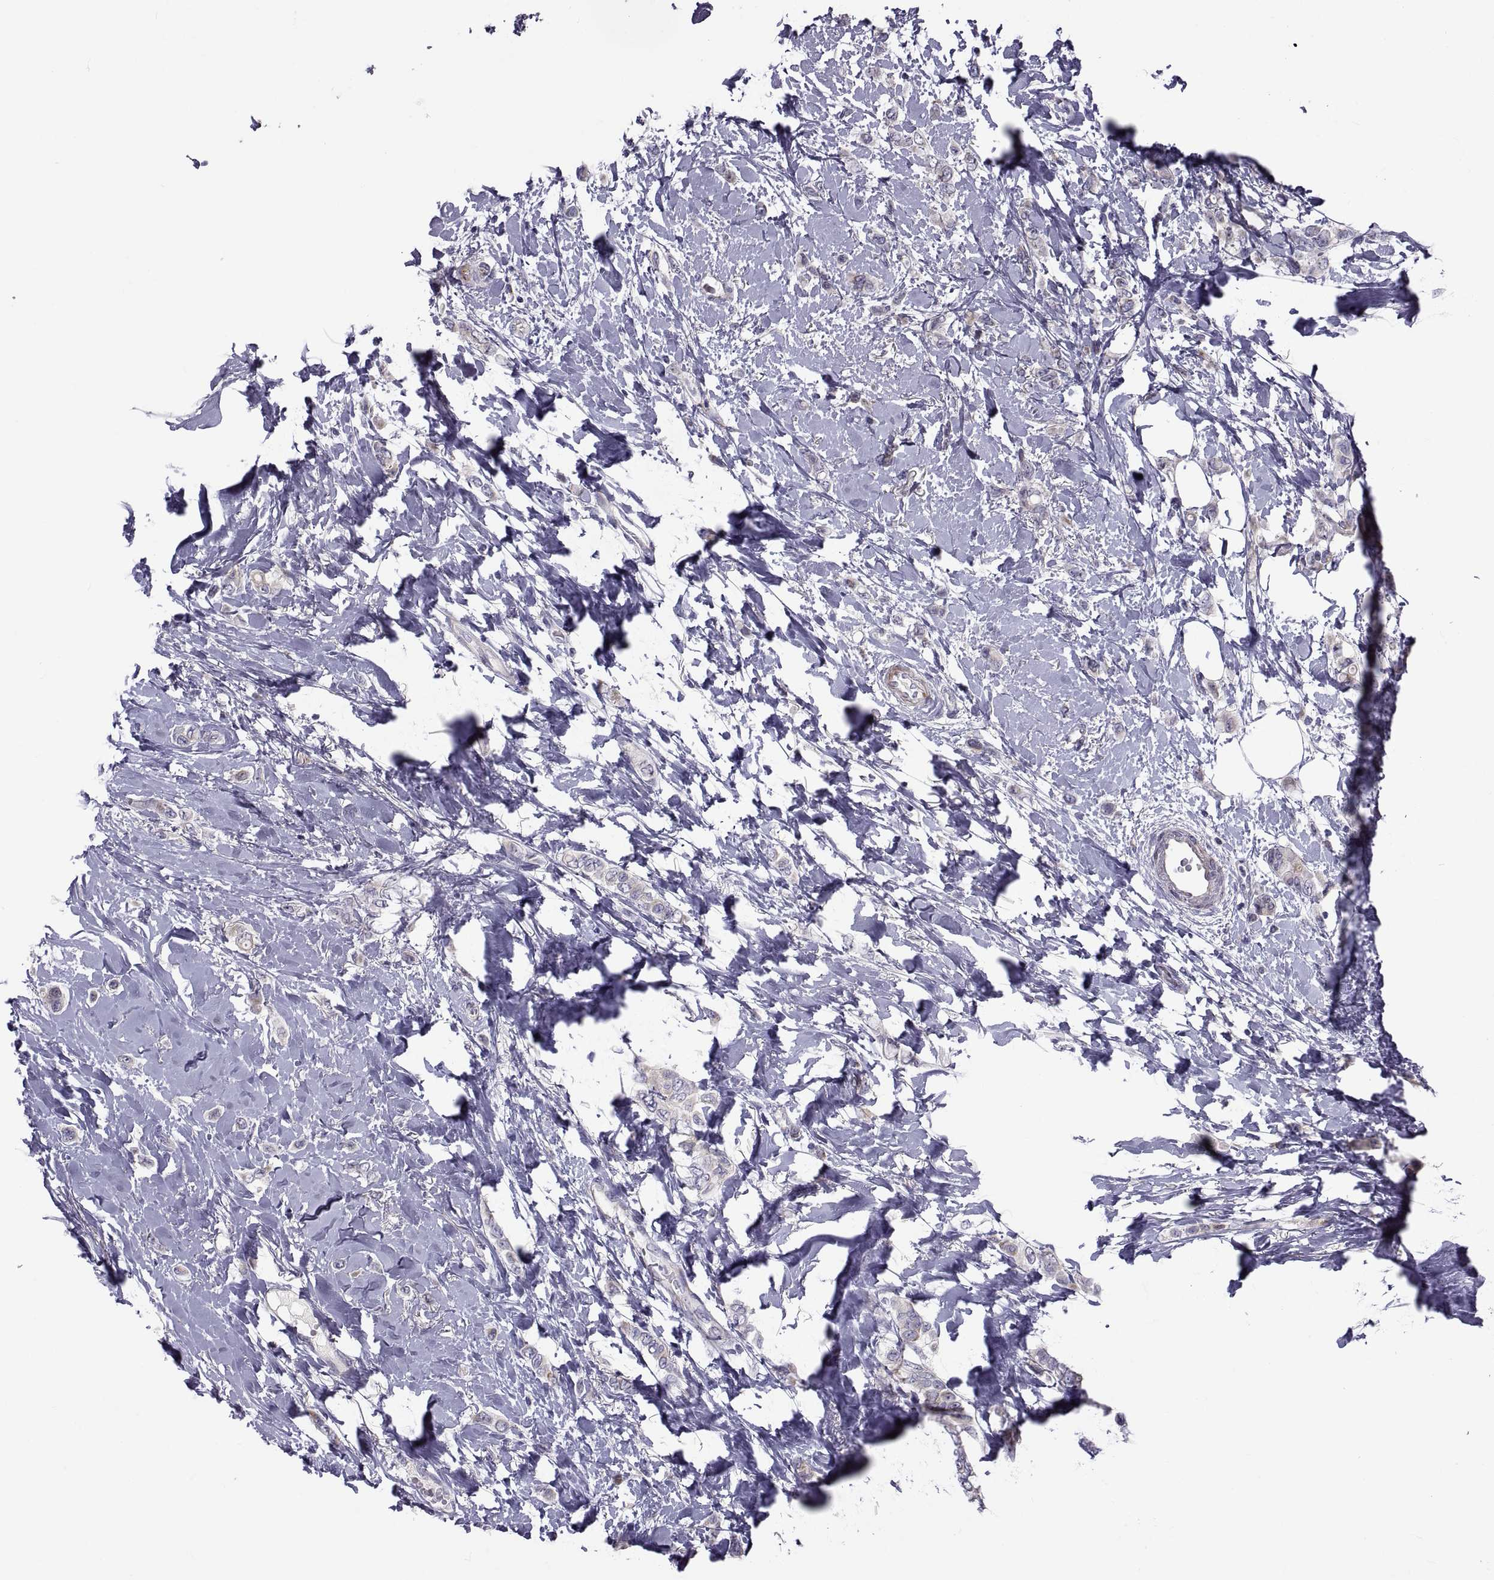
{"staining": {"intensity": "weak", "quantity": ">75%", "location": "cytoplasmic/membranous"}, "tissue": "breast cancer", "cell_type": "Tumor cells", "image_type": "cancer", "snomed": [{"axis": "morphology", "description": "Lobular carcinoma"}, {"axis": "topography", "description": "Breast"}], "caption": "About >75% of tumor cells in human breast lobular carcinoma reveal weak cytoplasmic/membranous protein staining as visualized by brown immunohistochemical staining.", "gene": "TMEM158", "patient": {"sex": "female", "age": 66}}